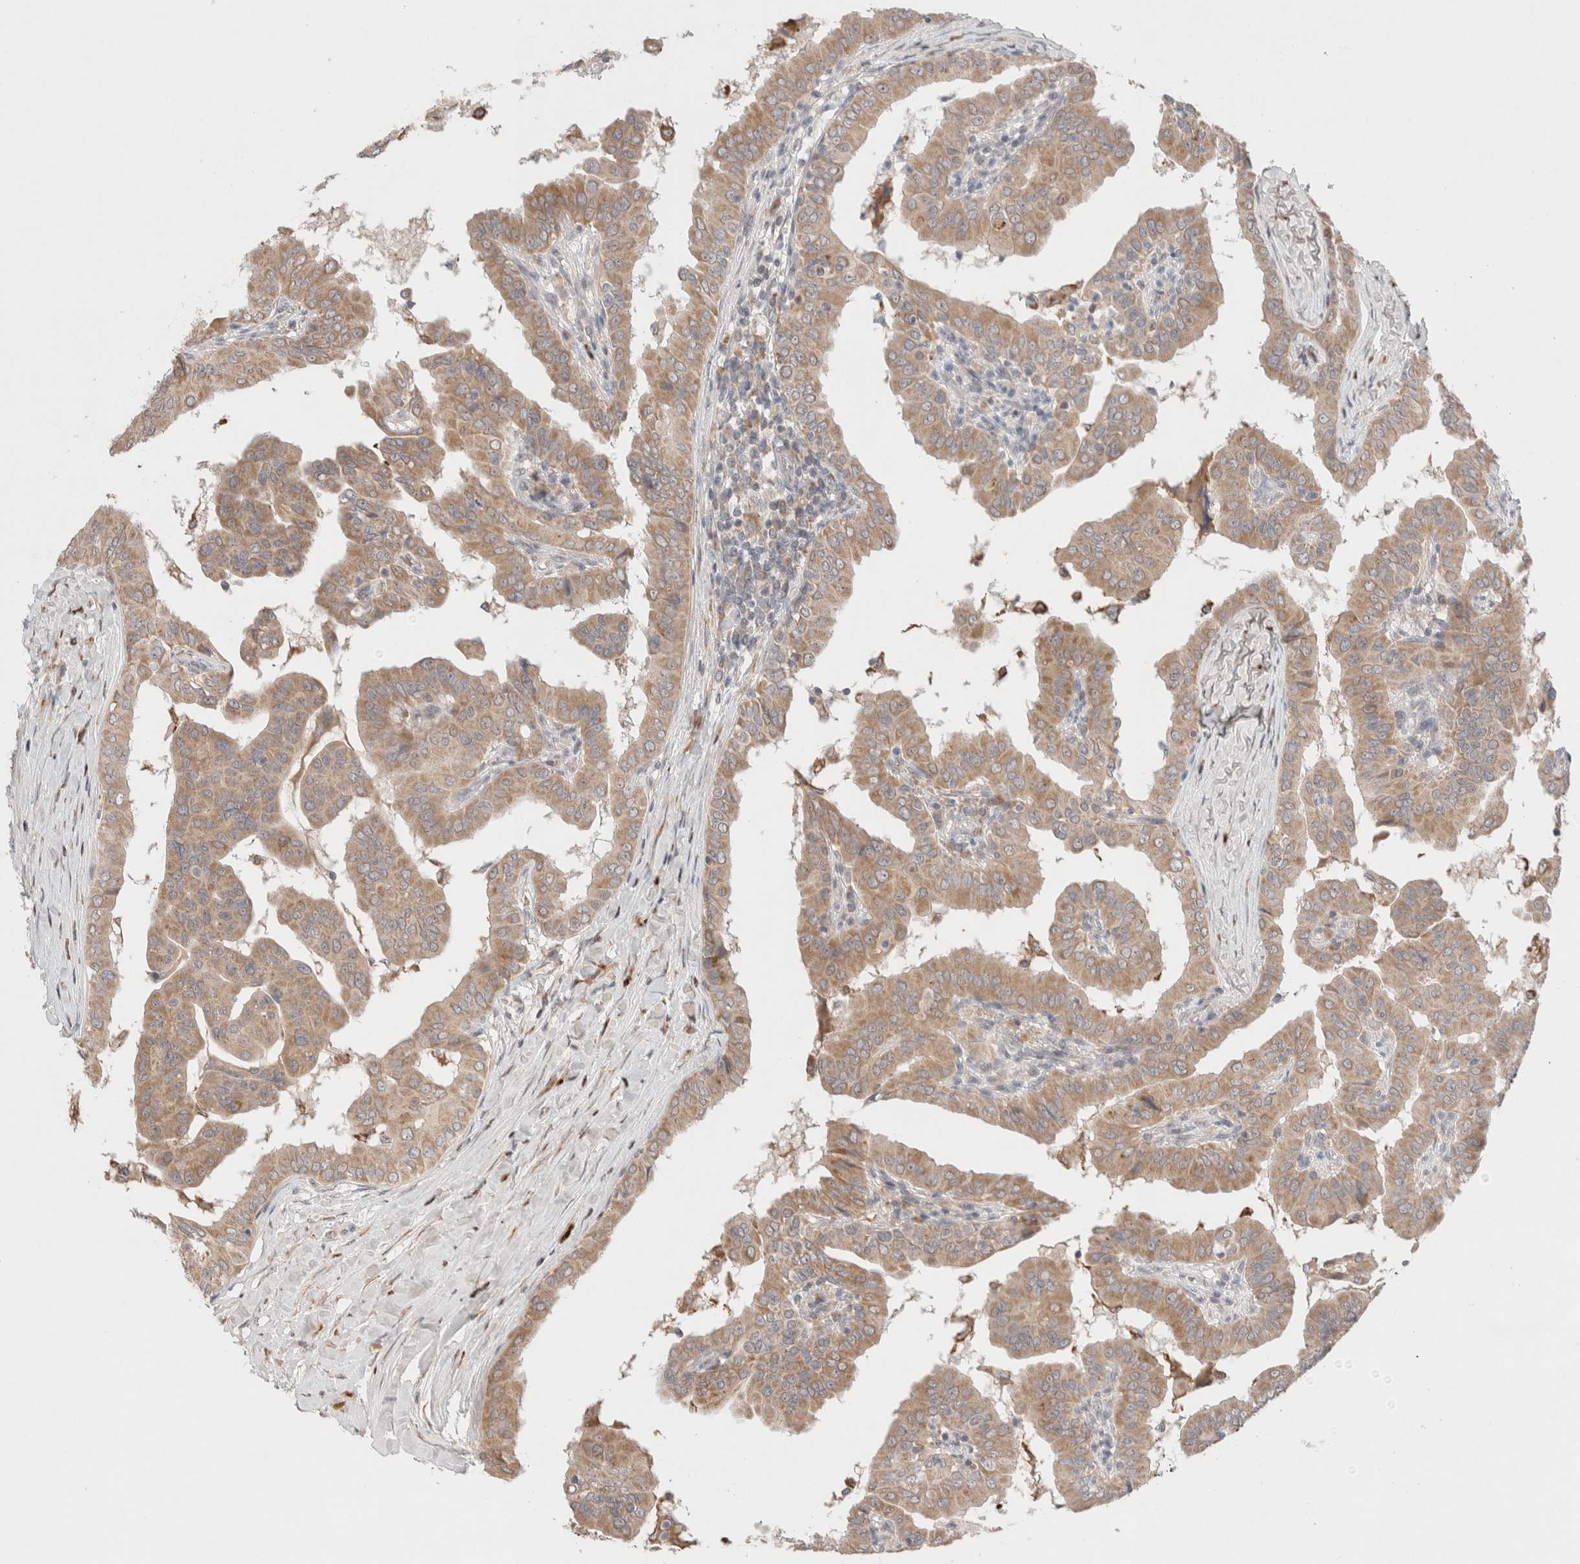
{"staining": {"intensity": "moderate", "quantity": ">75%", "location": "cytoplasmic/membranous"}, "tissue": "thyroid cancer", "cell_type": "Tumor cells", "image_type": "cancer", "snomed": [{"axis": "morphology", "description": "Papillary adenocarcinoma, NOS"}, {"axis": "topography", "description": "Thyroid gland"}], "caption": "A histopathology image showing moderate cytoplasmic/membranous positivity in about >75% of tumor cells in thyroid cancer, as visualized by brown immunohistochemical staining.", "gene": "ERI3", "patient": {"sex": "male", "age": 33}}